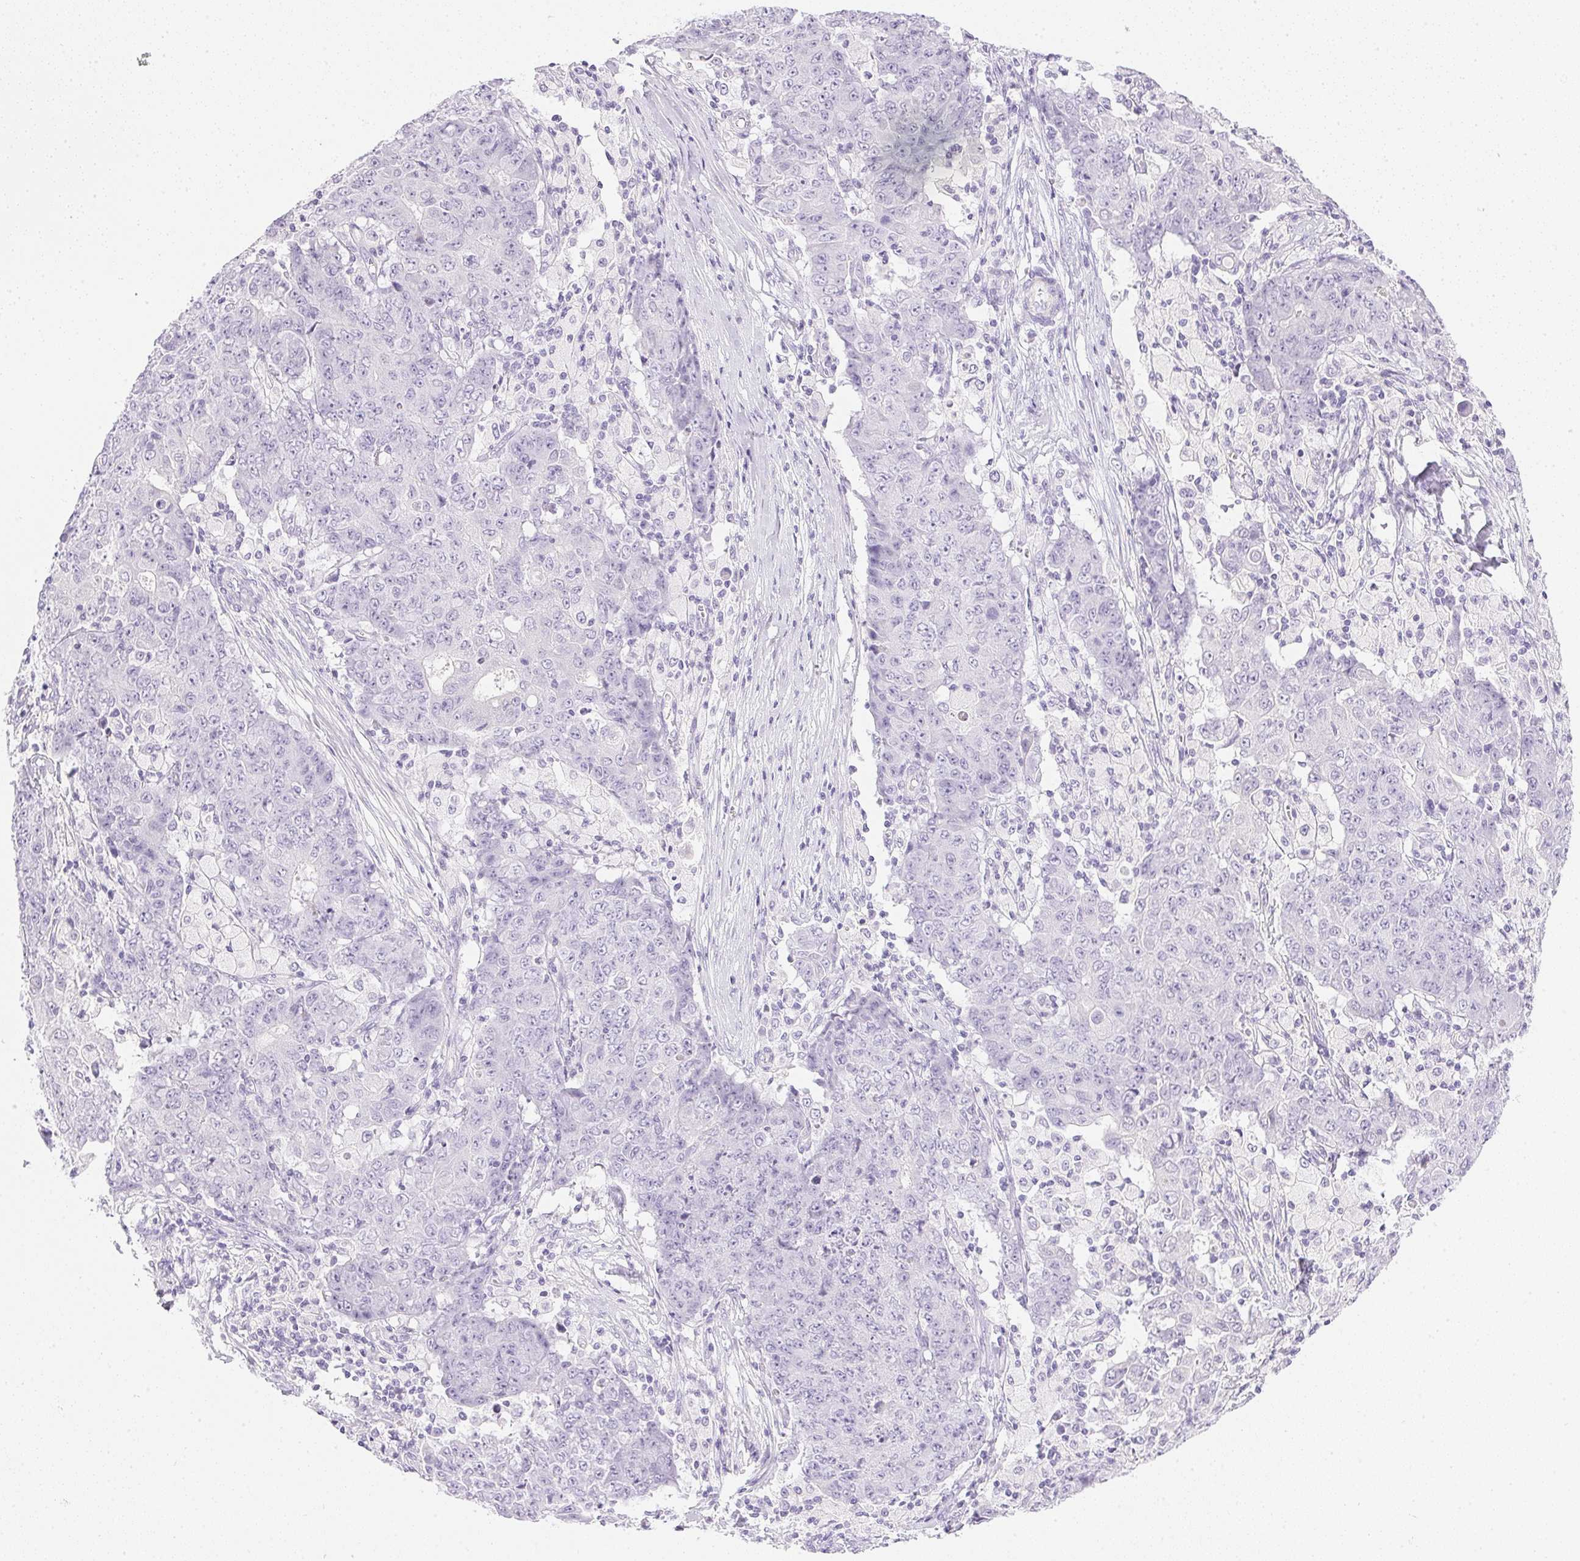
{"staining": {"intensity": "negative", "quantity": "none", "location": "none"}, "tissue": "ovarian cancer", "cell_type": "Tumor cells", "image_type": "cancer", "snomed": [{"axis": "morphology", "description": "Carcinoma, endometroid"}, {"axis": "topography", "description": "Ovary"}], "caption": "Tumor cells show no significant protein positivity in ovarian cancer.", "gene": "CTRL", "patient": {"sex": "female", "age": 42}}